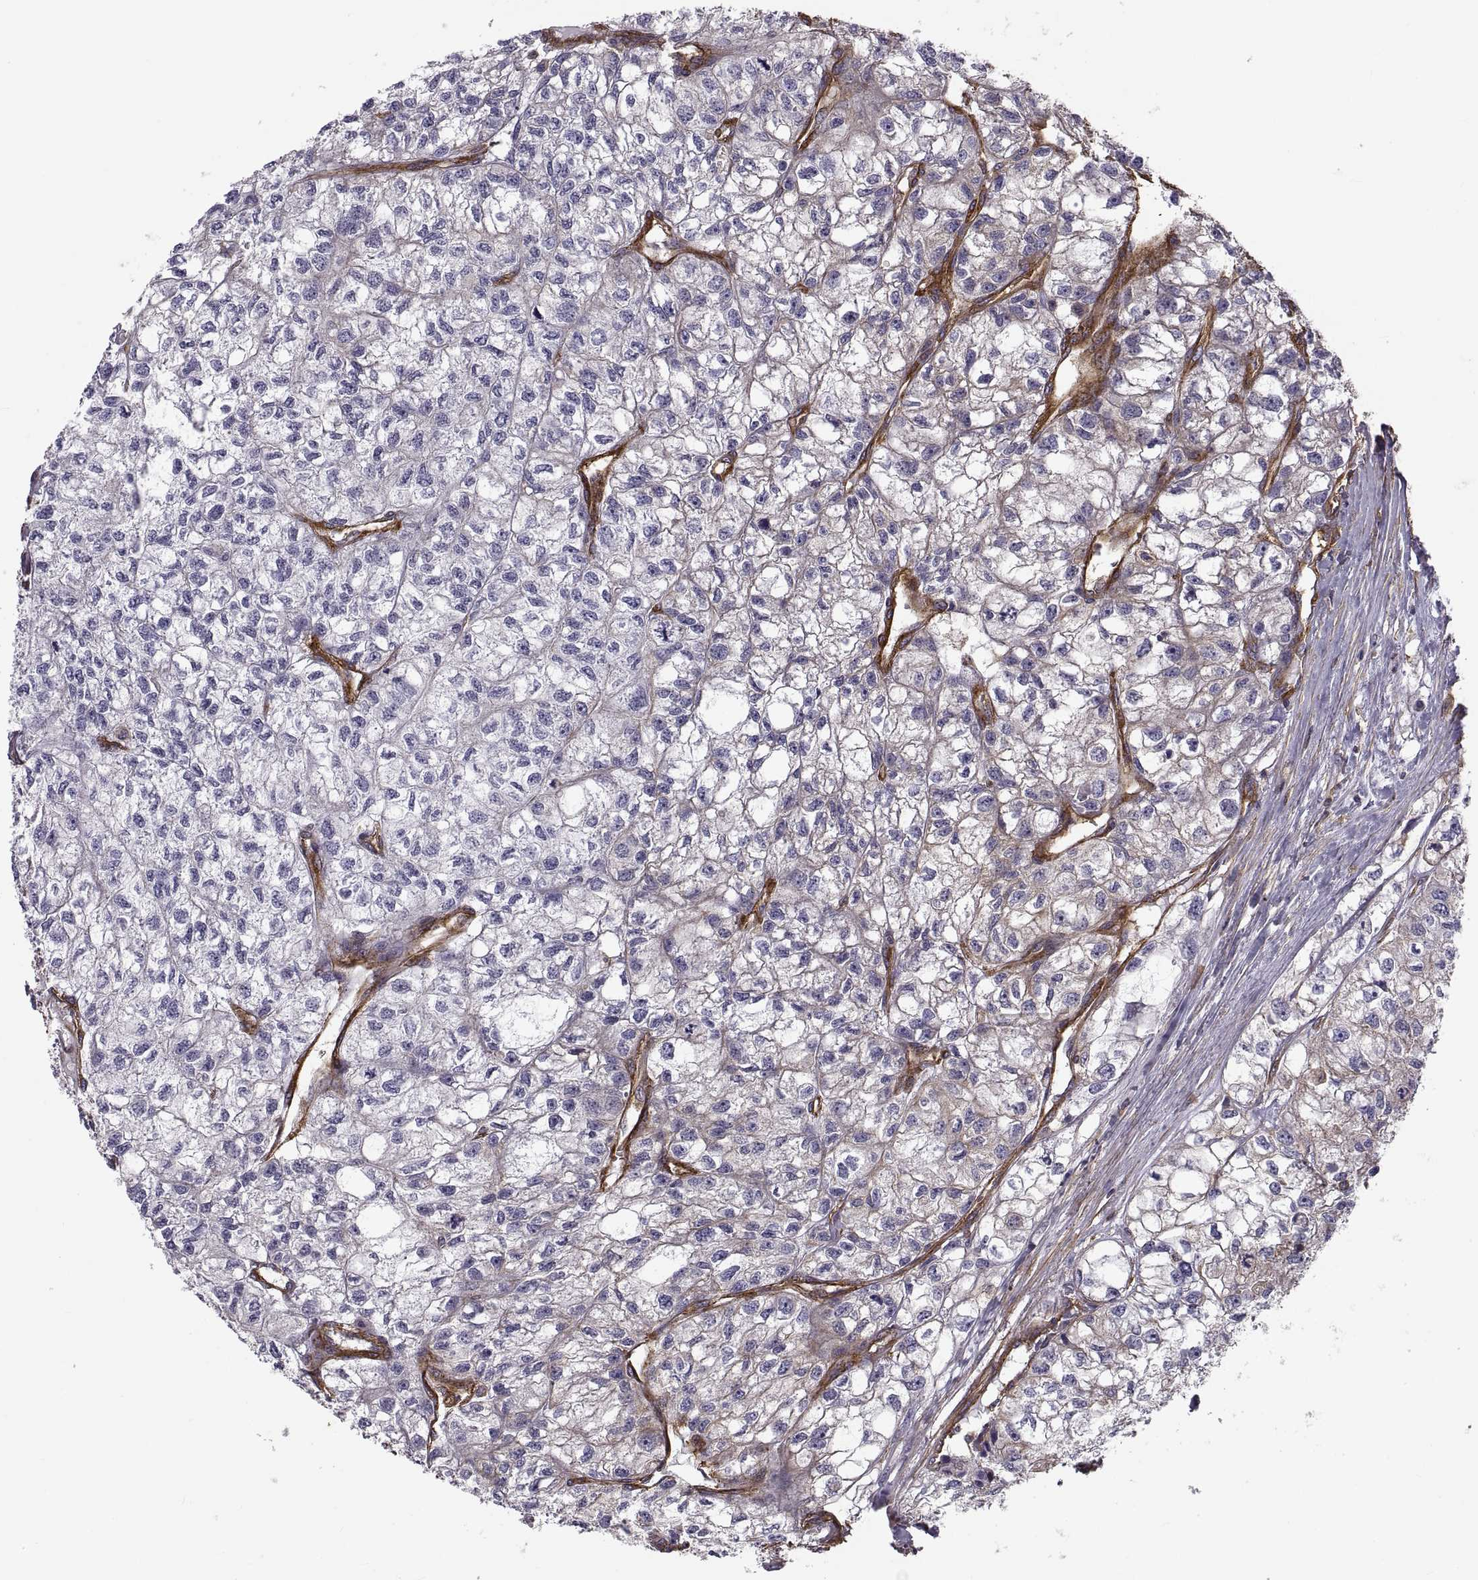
{"staining": {"intensity": "negative", "quantity": "none", "location": "none"}, "tissue": "renal cancer", "cell_type": "Tumor cells", "image_type": "cancer", "snomed": [{"axis": "morphology", "description": "Adenocarcinoma, NOS"}, {"axis": "topography", "description": "Kidney"}], "caption": "Tumor cells are negative for brown protein staining in renal cancer. (Brightfield microscopy of DAB IHC at high magnification).", "gene": "MYH9", "patient": {"sex": "male", "age": 56}}